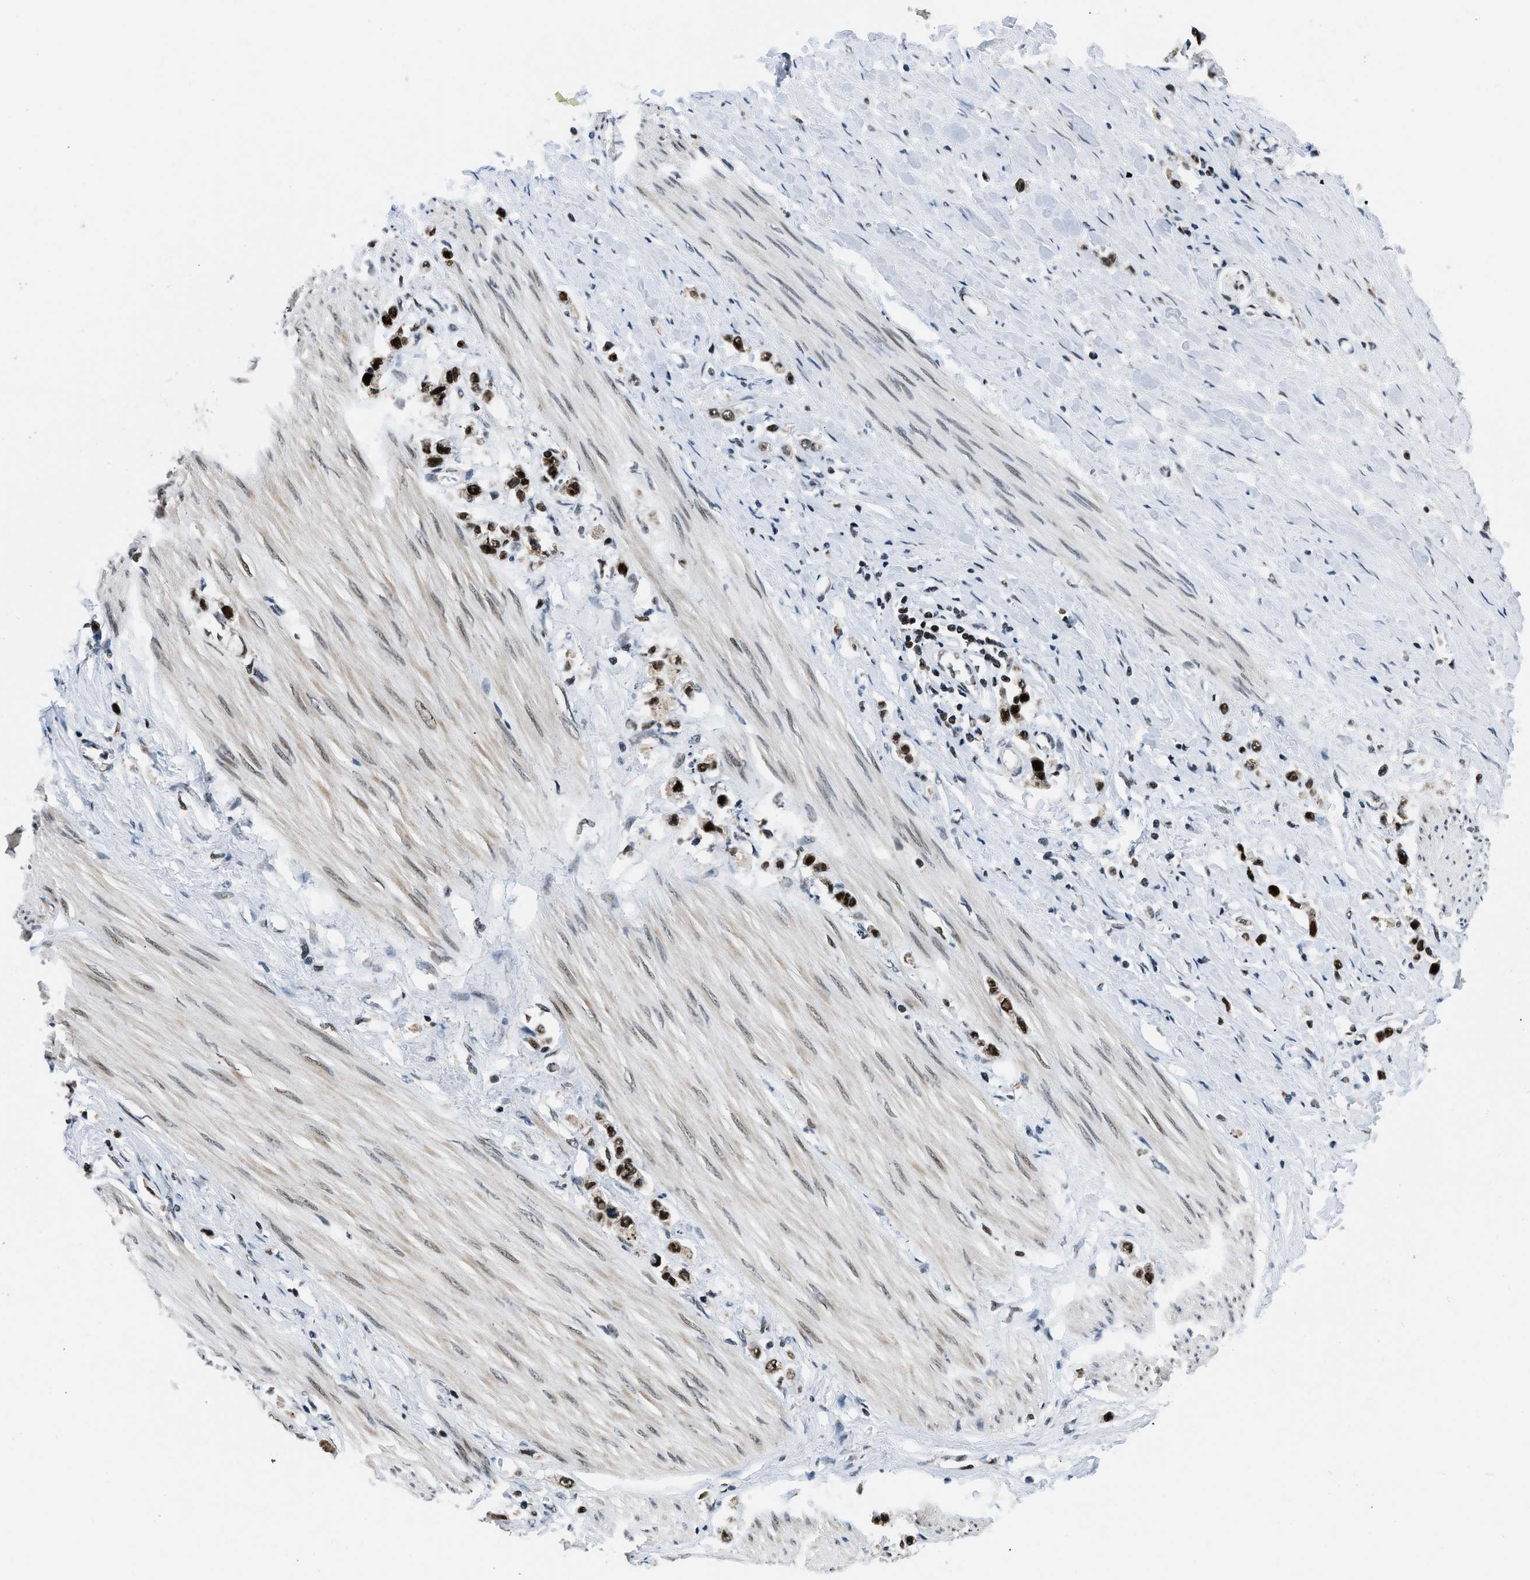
{"staining": {"intensity": "strong", "quantity": ">75%", "location": "nuclear"}, "tissue": "stomach cancer", "cell_type": "Tumor cells", "image_type": "cancer", "snomed": [{"axis": "morphology", "description": "Adenocarcinoma, NOS"}, {"axis": "topography", "description": "Stomach"}], "caption": "A brown stain highlights strong nuclear positivity of a protein in human stomach adenocarcinoma tumor cells.", "gene": "KDM3B", "patient": {"sex": "female", "age": 65}}